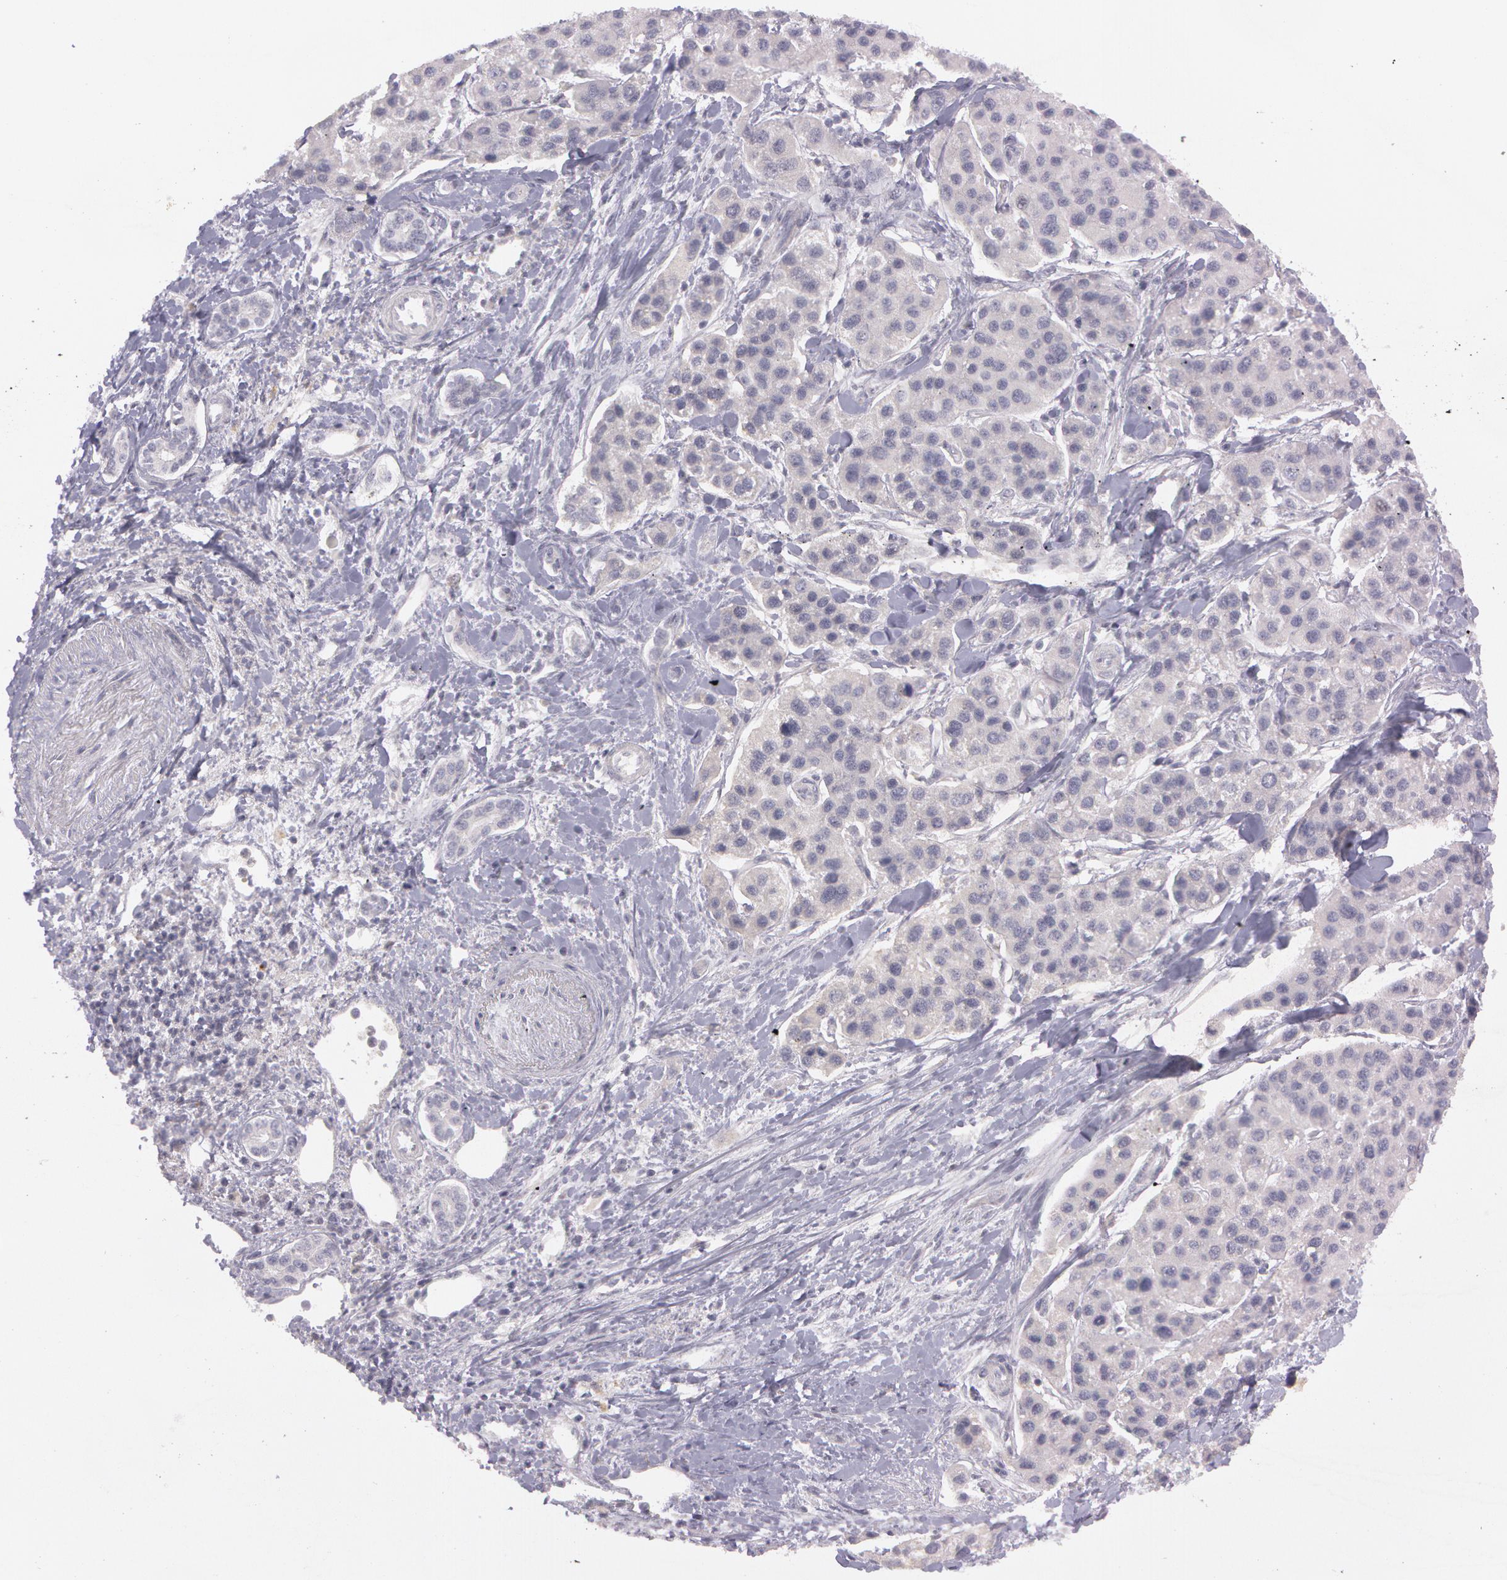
{"staining": {"intensity": "negative", "quantity": "none", "location": "none"}, "tissue": "liver cancer", "cell_type": "Tumor cells", "image_type": "cancer", "snomed": [{"axis": "morphology", "description": "Carcinoma, Hepatocellular, NOS"}, {"axis": "topography", "description": "Liver"}], "caption": "Immunohistochemical staining of human liver hepatocellular carcinoma exhibits no significant staining in tumor cells.", "gene": "MXRA5", "patient": {"sex": "female", "age": 85}}